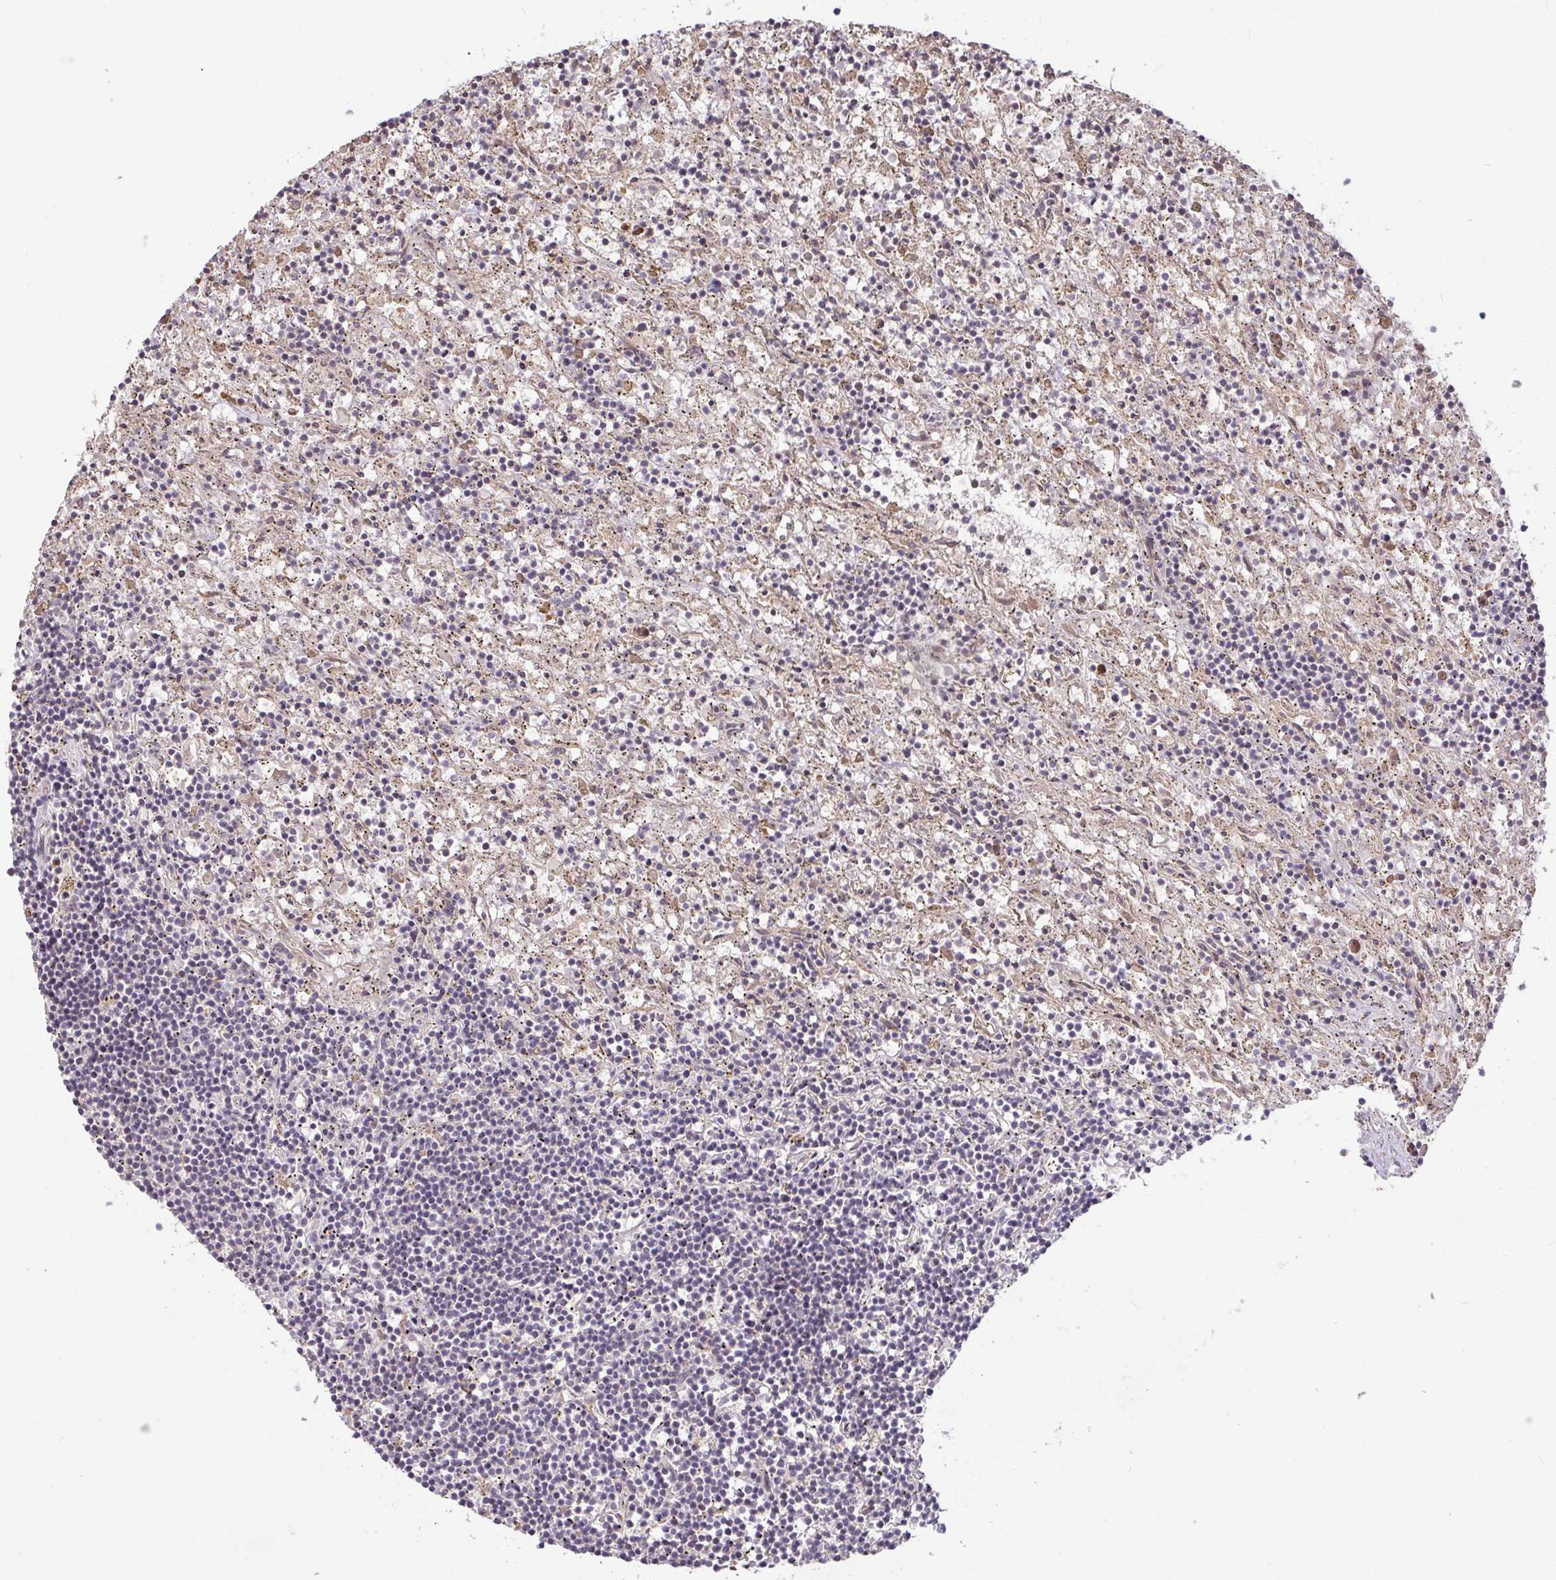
{"staining": {"intensity": "negative", "quantity": "none", "location": "none"}, "tissue": "lymphoma", "cell_type": "Tumor cells", "image_type": "cancer", "snomed": [{"axis": "morphology", "description": "Malignant lymphoma, non-Hodgkin's type, Low grade"}, {"axis": "topography", "description": "Spleen"}], "caption": "DAB (3,3'-diaminobenzidine) immunohistochemical staining of human malignant lymphoma, non-Hodgkin's type (low-grade) exhibits no significant staining in tumor cells.", "gene": "FCER1A", "patient": {"sex": "male", "age": 76}}